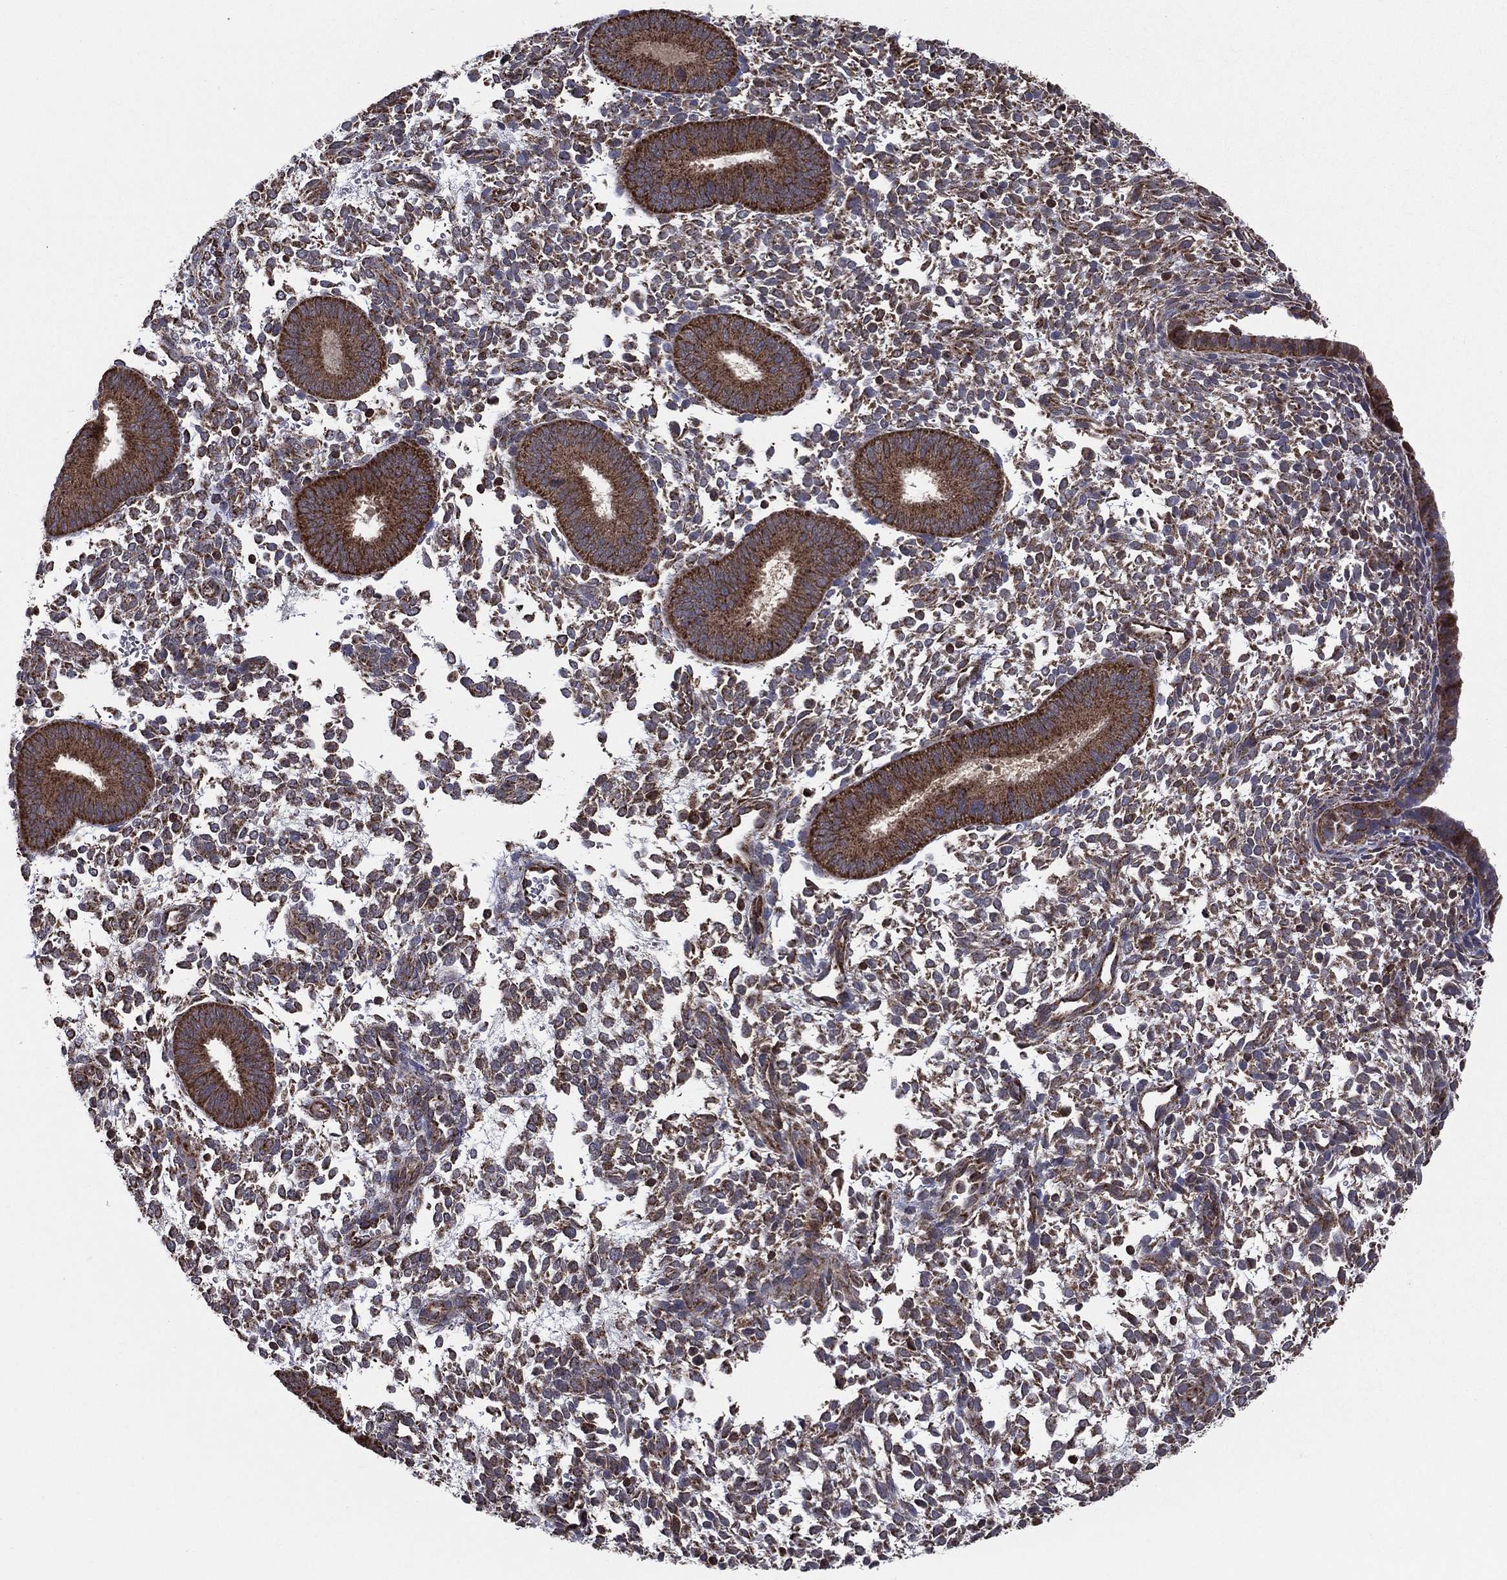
{"staining": {"intensity": "negative", "quantity": "none", "location": "none"}, "tissue": "endometrium", "cell_type": "Cells in endometrial stroma", "image_type": "normal", "snomed": [{"axis": "morphology", "description": "Normal tissue, NOS"}, {"axis": "topography", "description": "Endometrium"}], "caption": "Immunohistochemistry image of normal endometrium: human endometrium stained with DAB (3,3'-diaminobenzidine) displays no significant protein staining in cells in endometrial stroma.", "gene": "ENSG00000288684", "patient": {"sex": "female", "age": 39}}